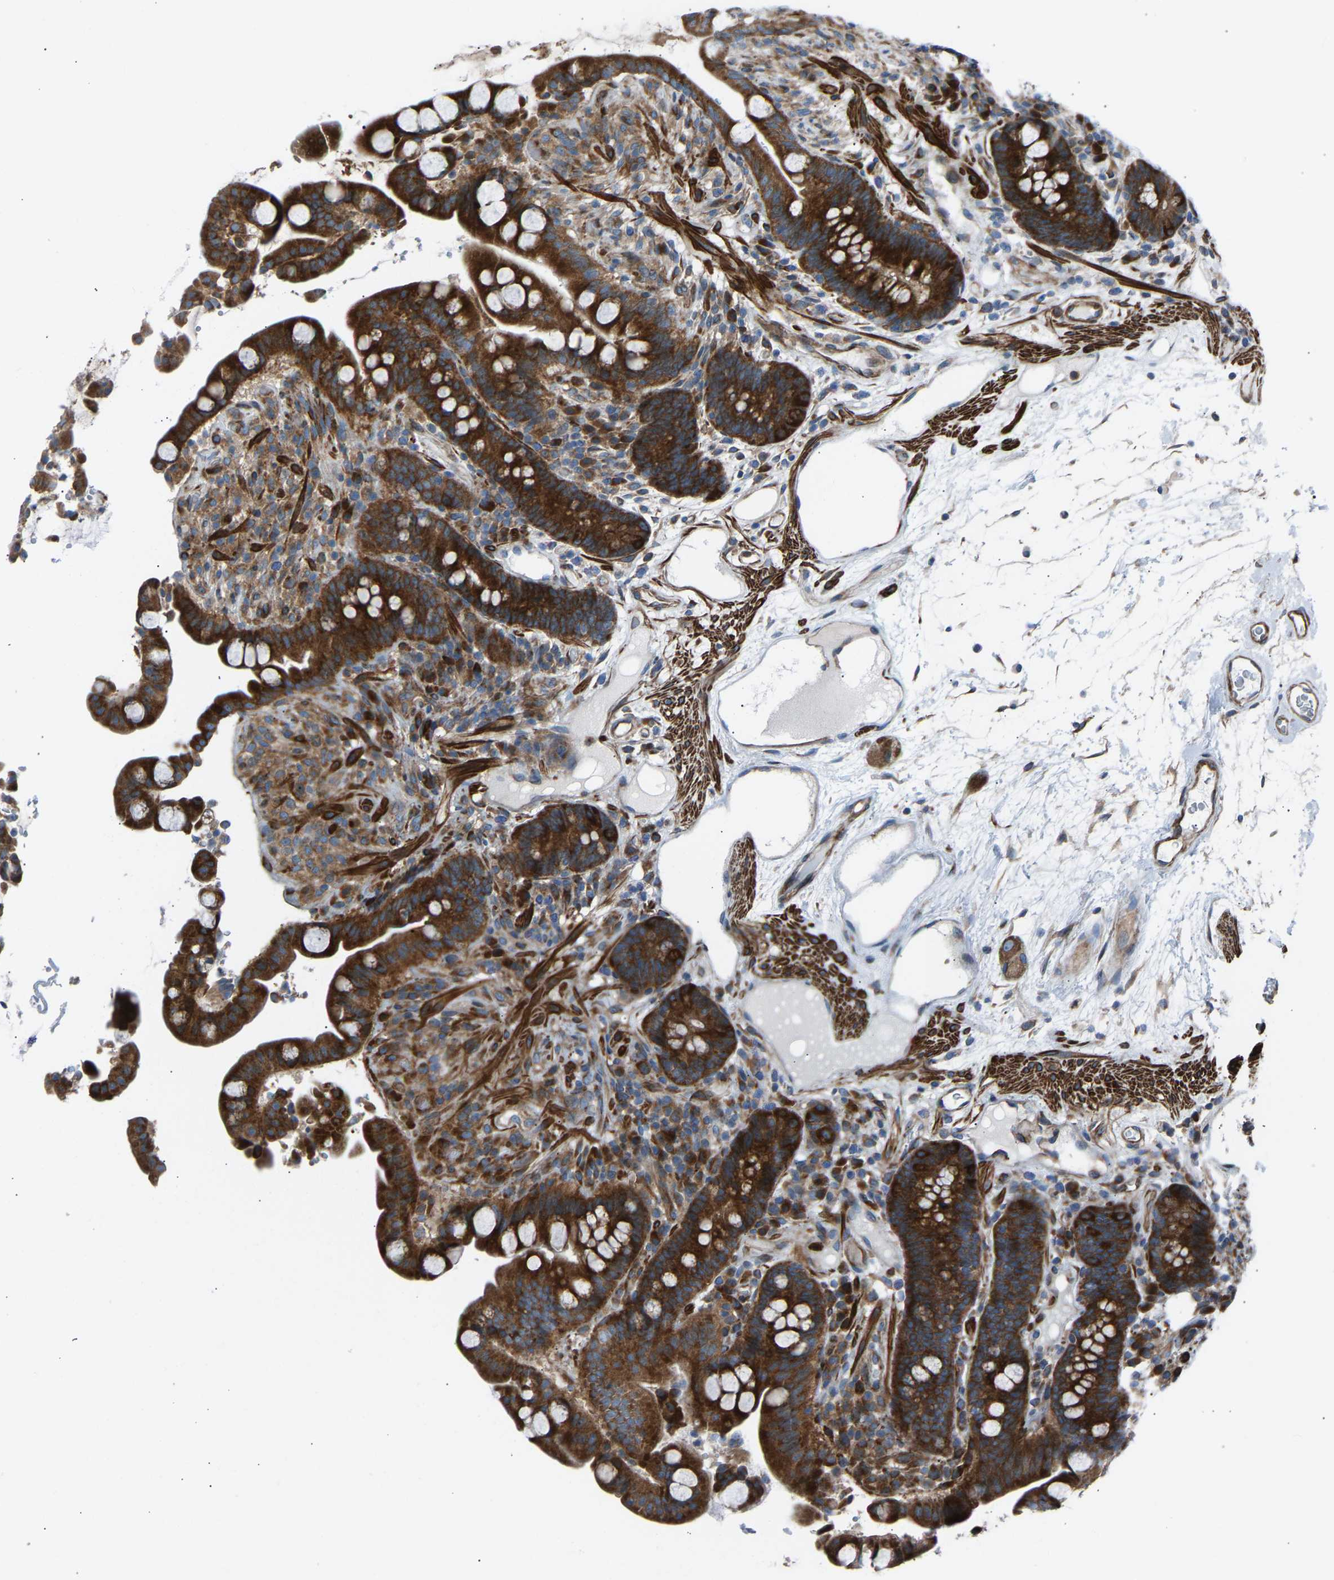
{"staining": {"intensity": "strong", "quantity": "25%-75%", "location": "cytoplasmic/membranous"}, "tissue": "colon", "cell_type": "Endothelial cells", "image_type": "normal", "snomed": [{"axis": "morphology", "description": "Normal tissue, NOS"}, {"axis": "topography", "description": "Colon"}], "caption": "High-power microscopy captured an immunohistochemistry histopathology image of benign colon, revealing strong cytoplasmic/membranous positivity in about 25%-75% of endothelial cells.", "gene": "VPS41", "patient": {"sex": "male", "age": 73}}